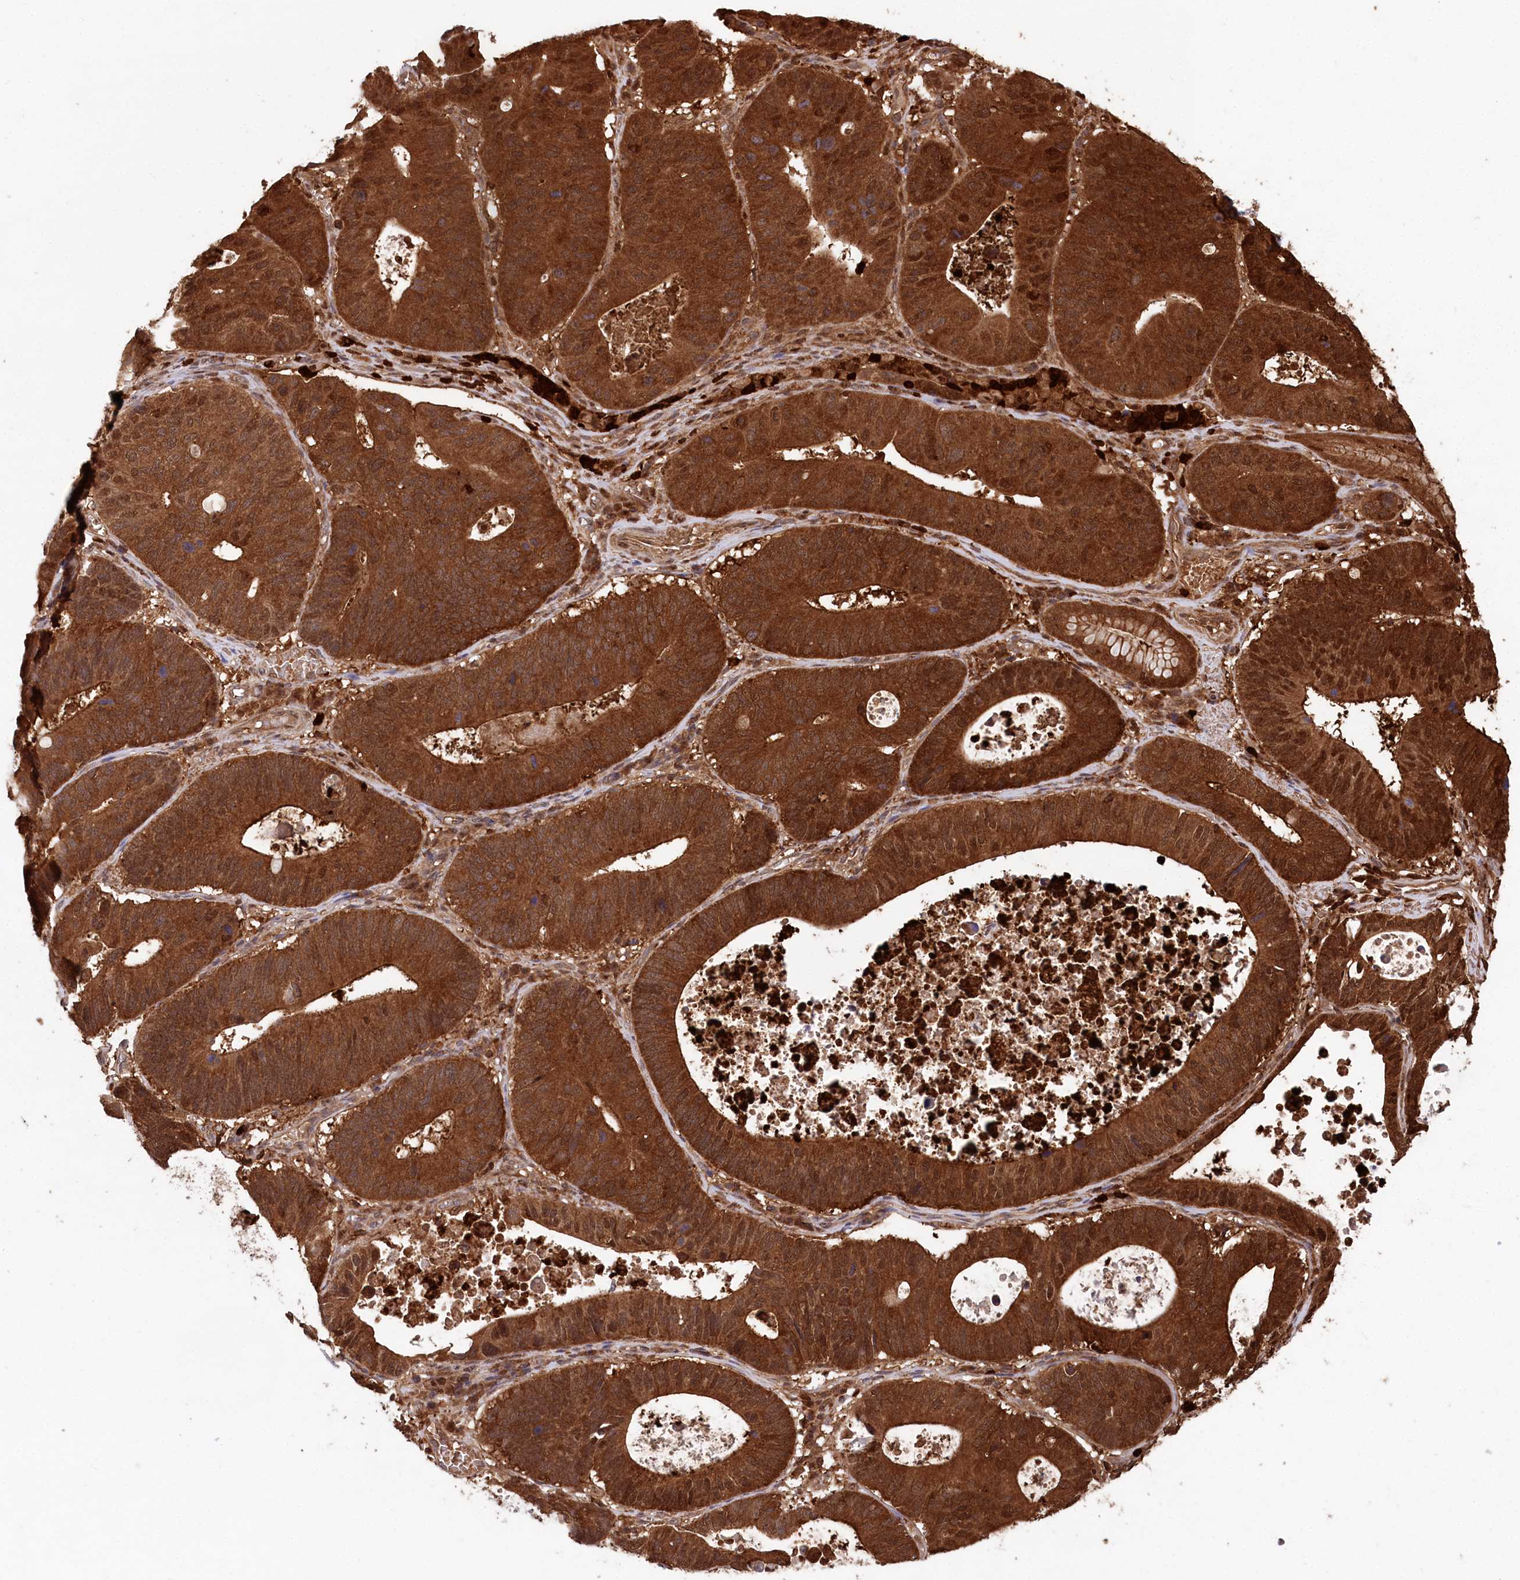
{"staining": {"intensity": "strong", "quantity": ">75%", "location": "cytoplasmic/membranous,nuclear"}, "tissue": "stomach cancer", "cell_type": "Tumor cells", "image_type": "cancer", "snomed": [{"axis": "morphology", "description": "Adenocarcinoma, NOS"}, {"axis": "topography", "description": "Stomach"}], "caption": "High-power microscopy captured an immunohistochemistry image of stomach cancer (adenocarcinoma), revealing strong cytoplasmic/membranous and nuclear expression in approximately >75% of tumor cells.", "gene": "LSG1", "patient": {"sex": "male", "age": 59}}